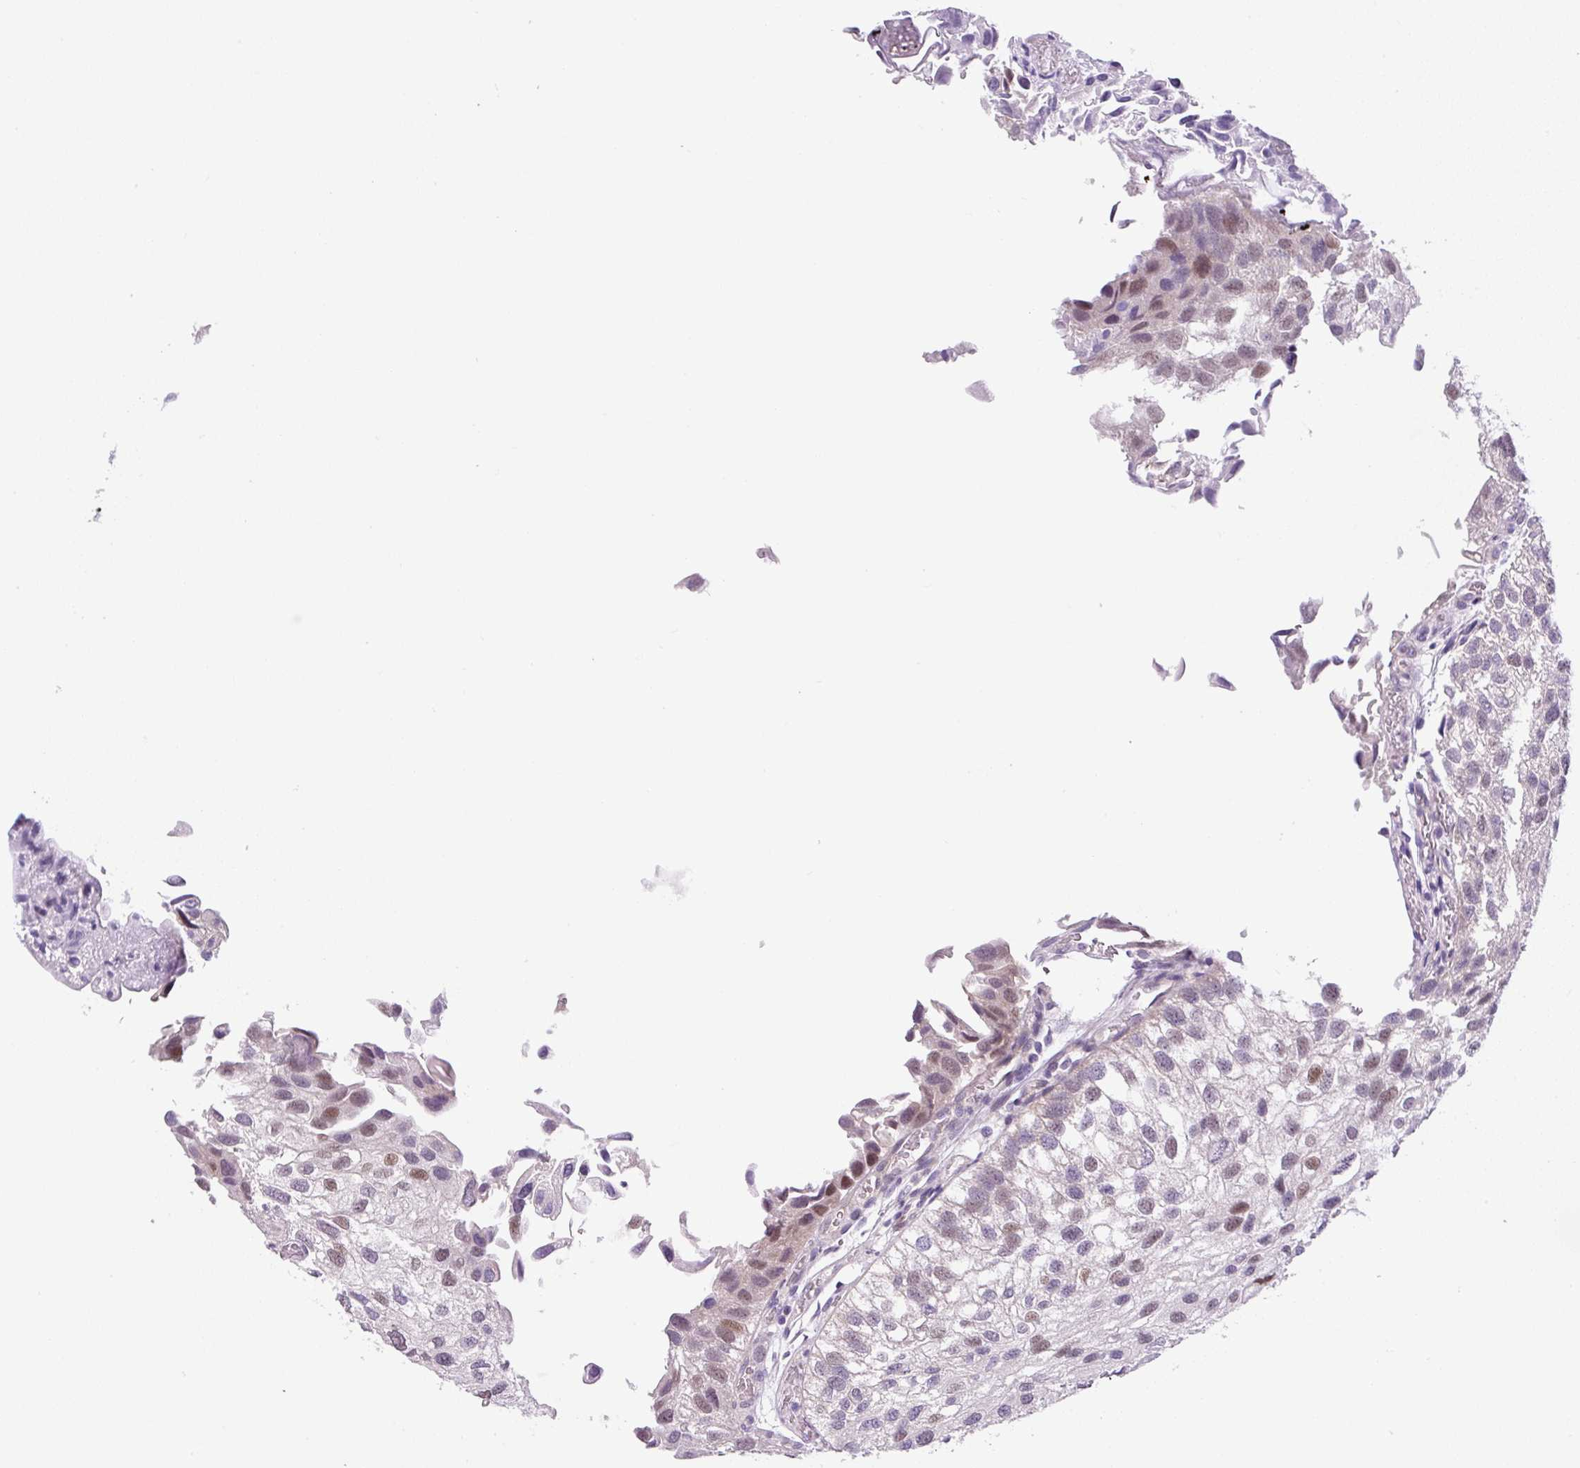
{"staining": {"intensity": "weak", "quantity": "25%-75%", "location": "nuclear"}, "tissue": "urothelial cancer", "cell_type": "Tumor cells", "image_type": "cancer", "snomed": [{"axis": "morphology", "description": "Urothelial carcinoma, Low grade"}, {"axis": "topography", "description": "Urinary bladder"}], "caption": "Protein staining demonstrates weak nuclear positivity in about 25%-75% of tumor cells in low-grade urothelial carcinoma.", "gene": "ADAMTS19", "patient": {"sex": "female", "age": 89}}